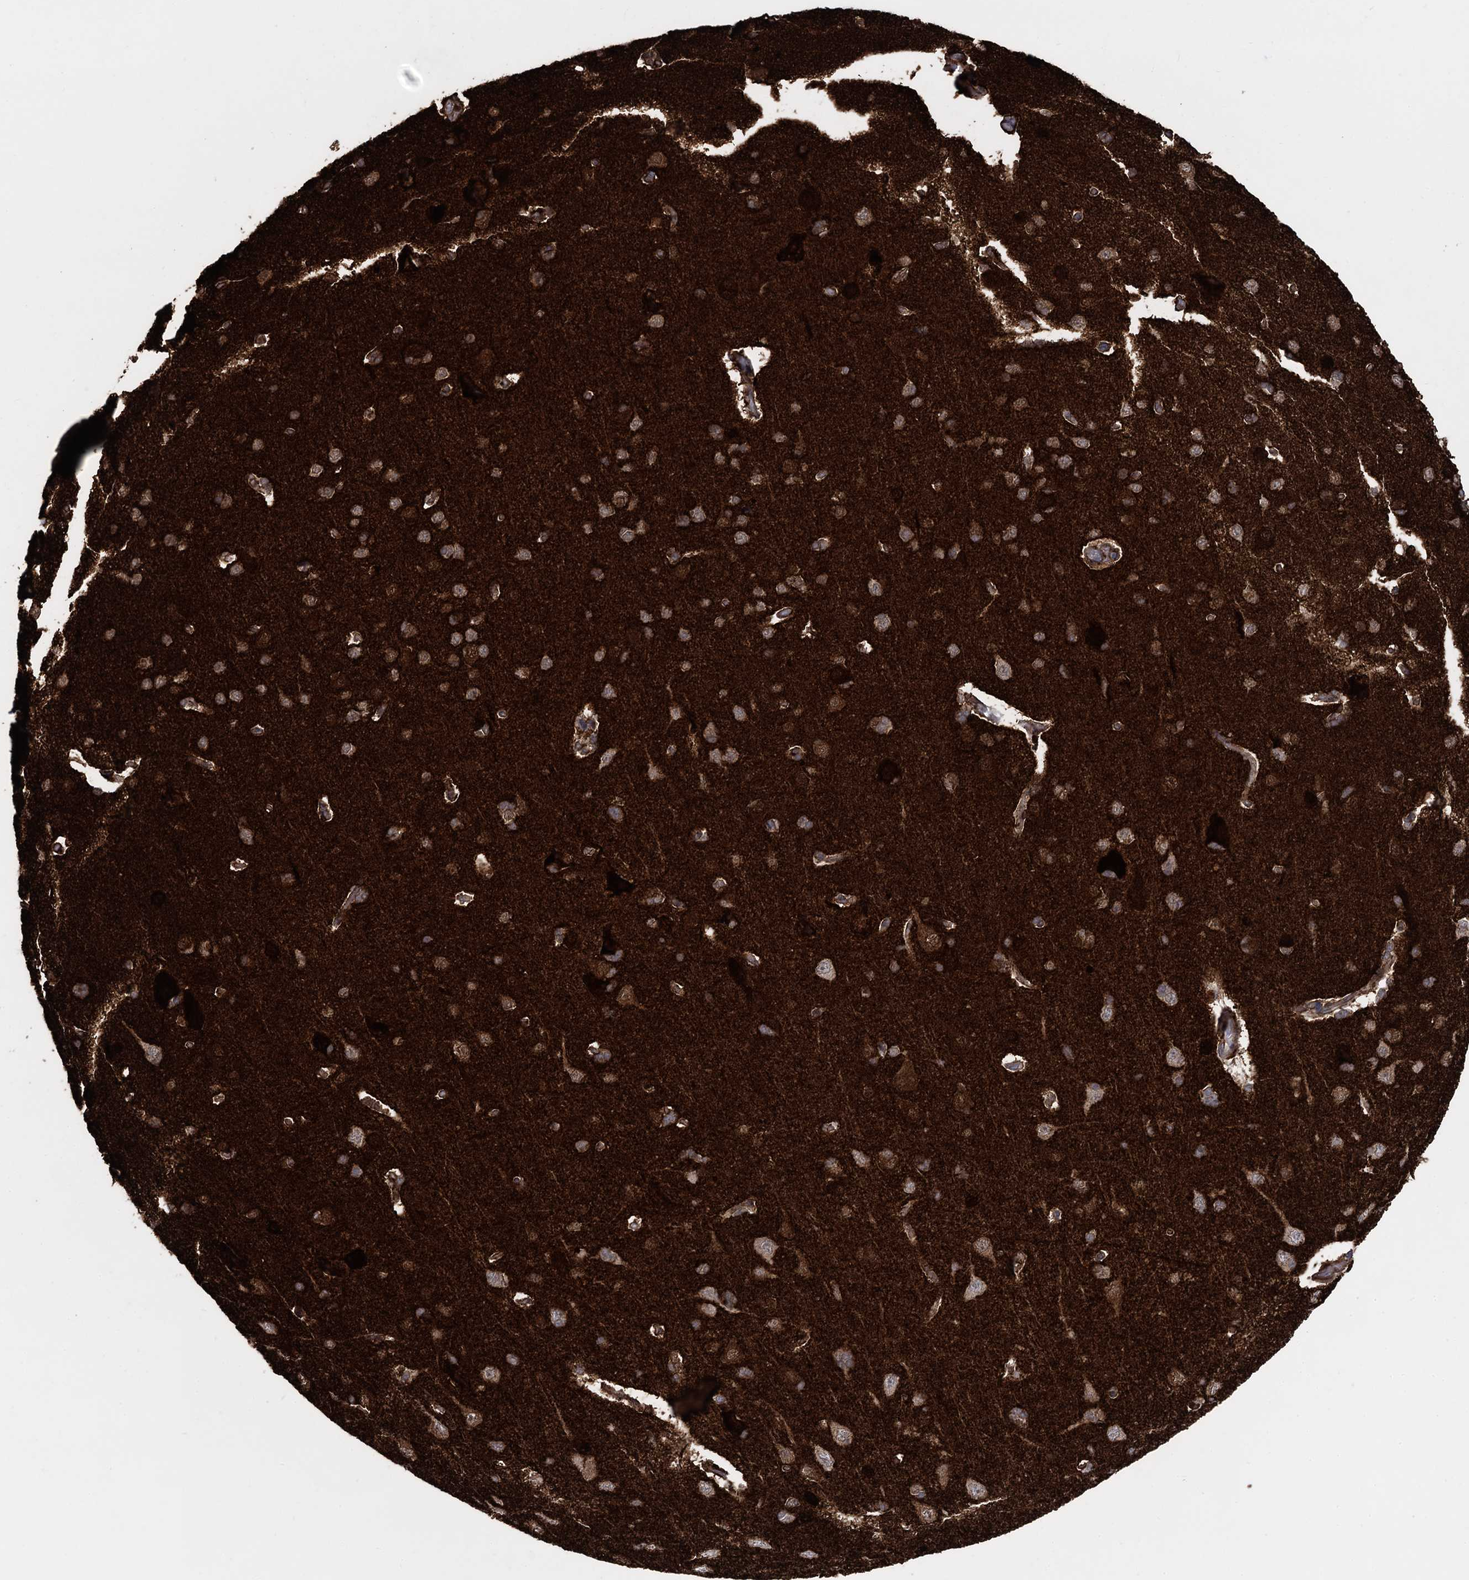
{"staining": {"intensity": "moderate", "quantity": ">75%", "location": "cytoplasmic/membranous"}, "tissue": "cerebral cortex", "cell_type": "Endothelial cells", "image_type": "normal", "snomed": [{"axis": "morphology", "description": "Normal tissue, NOS"}, {"axis": "topography", "description": "Cerebral cortex"}], "caption": "Cerebral cortex stained with DAB (3,3'-diaminobenzidine) IHC displays medium levels of moderate cytoplasmic/membranous positivity in approximately >75% of endothelial cells.", "gene": "SNCG", "patient": {"sex": "male", "age": 62}}